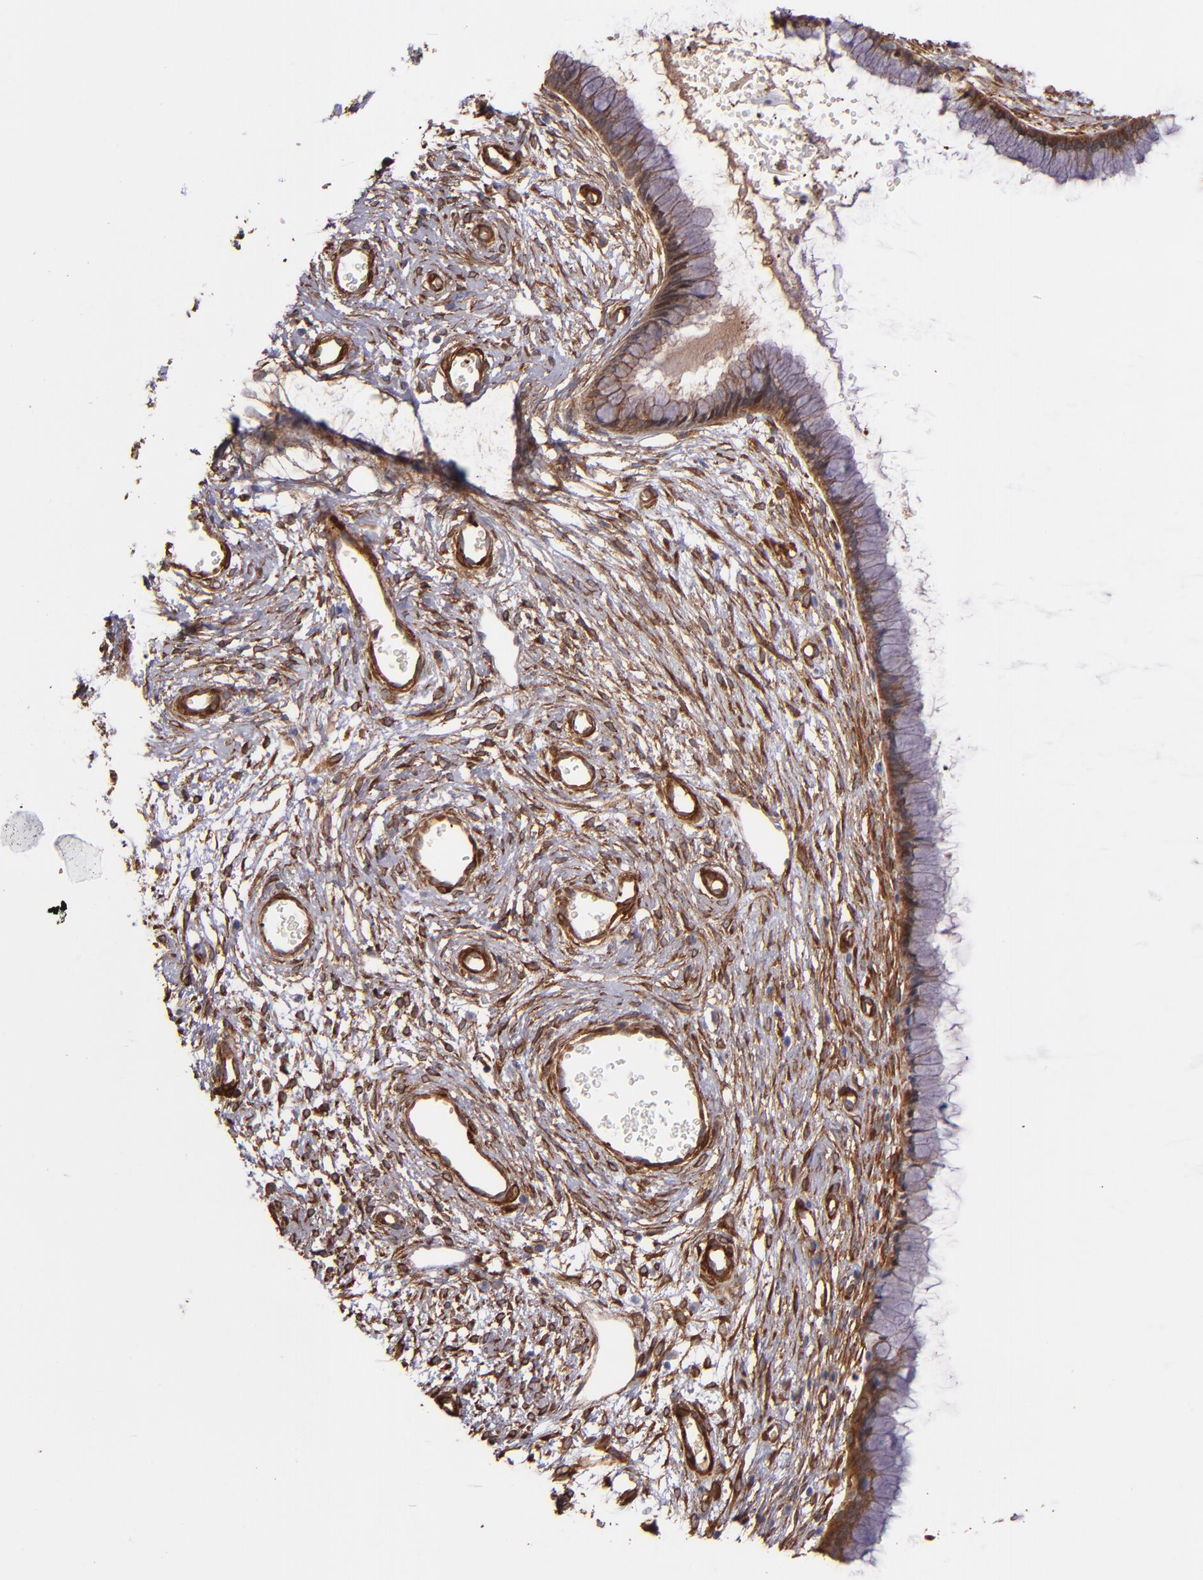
{"staining": {"intensity": "moderate", "quantity": "25%-75%", "location": "cytoplasmic/membranous"}, "tissue": "cervix", "cell_type": "Glandular cells", "image_type": "normal", "snomed": [{"axis": "morphology", "description": "Normal tissue, NOS"}, {"axis": "topography", "description": "Cervix"}], "caption": "Unremarkable cervix displays moderate cytoplasmic/membranous expression in about 25%-75% of glandular cells (Brightfield microscopy of DAB IHC at high magnification)..", "gene": "VCL", "patient": {"sex": "female", "age": 55}}